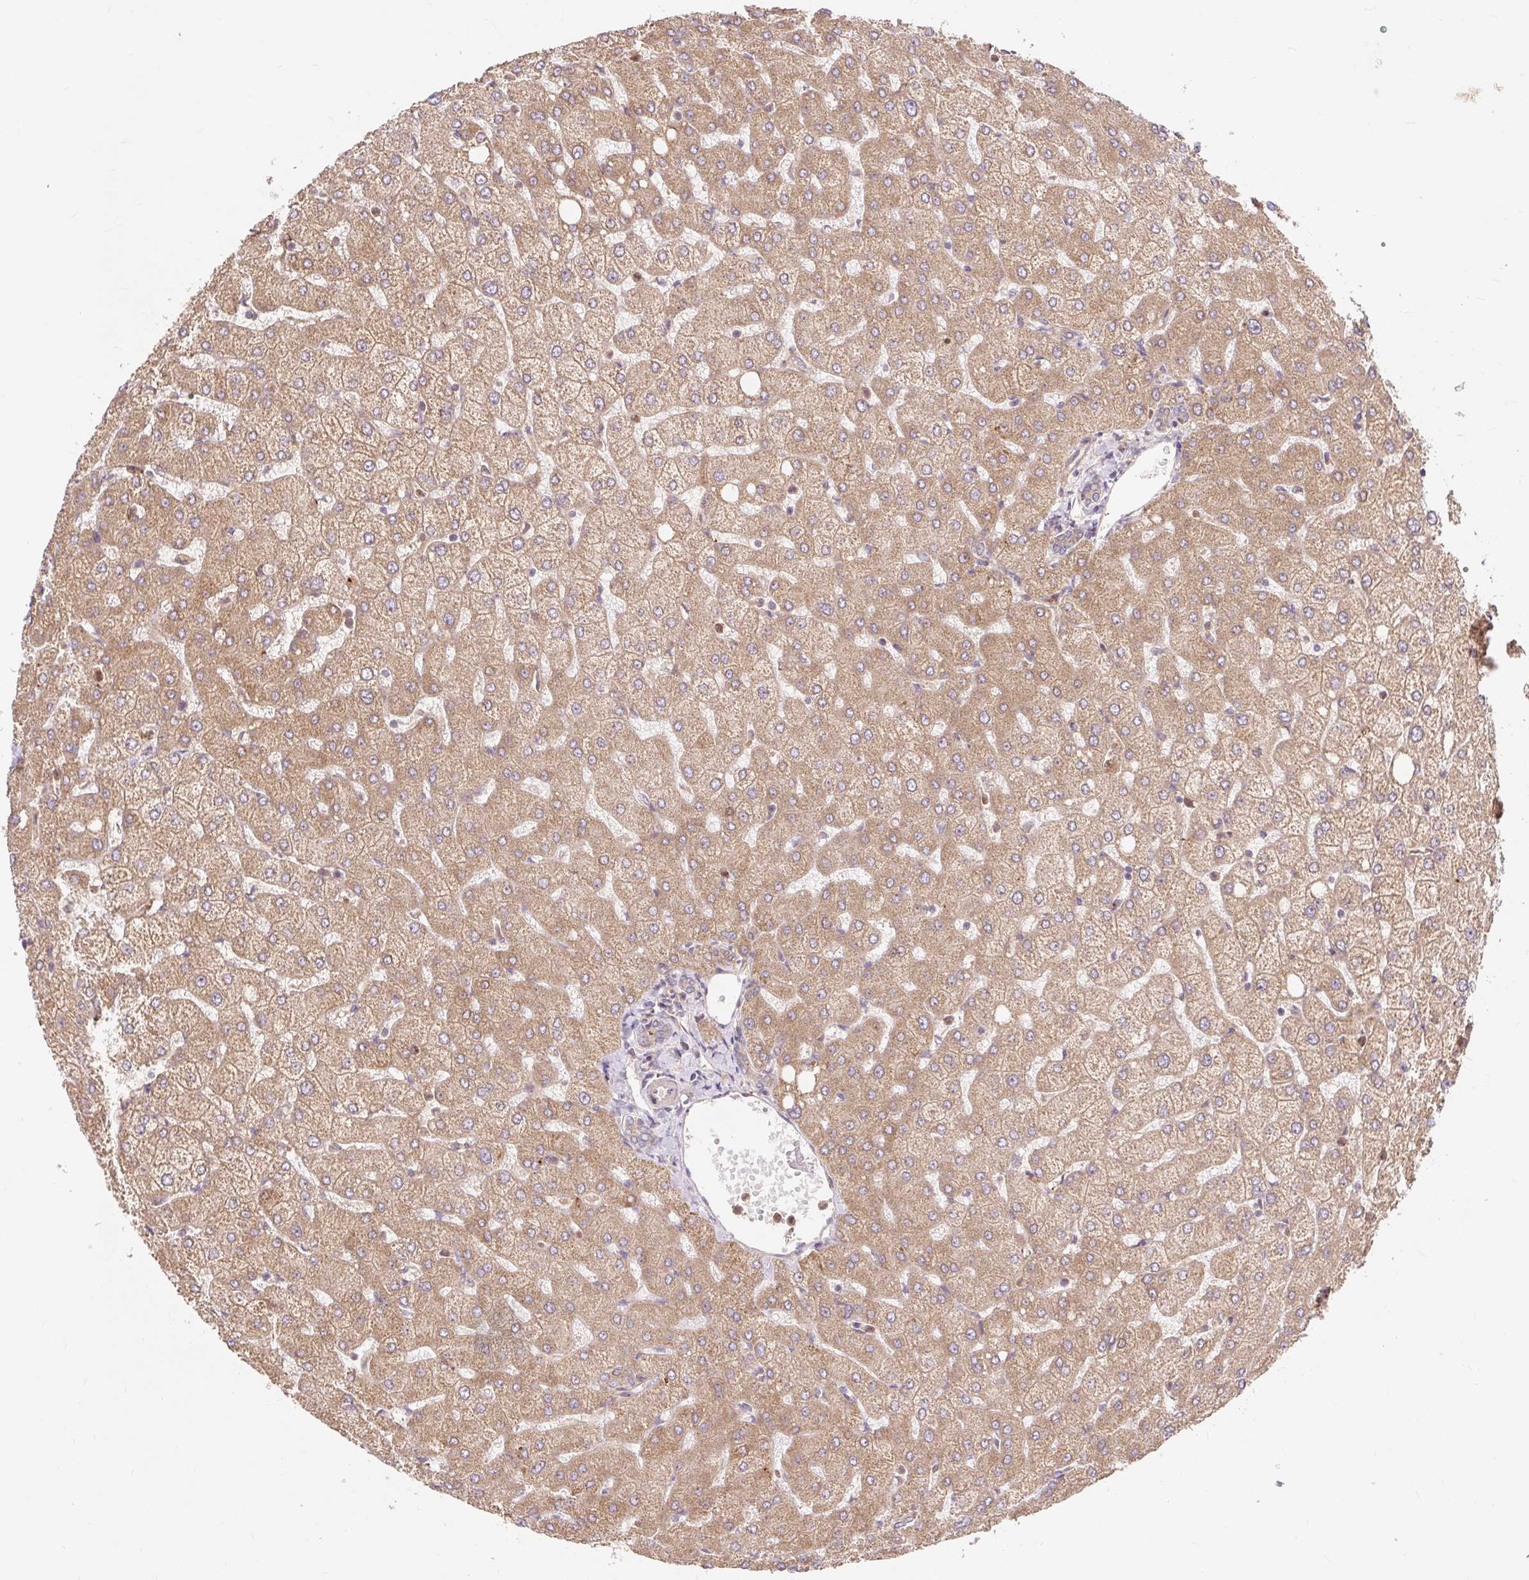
{"staining": {"intensity": "weak", "quantity": ">75%", "location": "cytoplasmic/membranous"}, "tissue": "liver", "cell_type": "Cholangiocytes", "image_type": "normal", "snomed": [{"axis": "morphology", "description": "Normal tissue, NOS"}, {"axis": "topography", "description": "Liver"}], "caption": "Unremarkable liver was stained to show a protein in brown. There is low levels of weak cytoplasmic/membranous staining in about >75% of cholangiocytes.", "gene": "TRIAP1", "patient": {"sex": "female", "age": 54}}